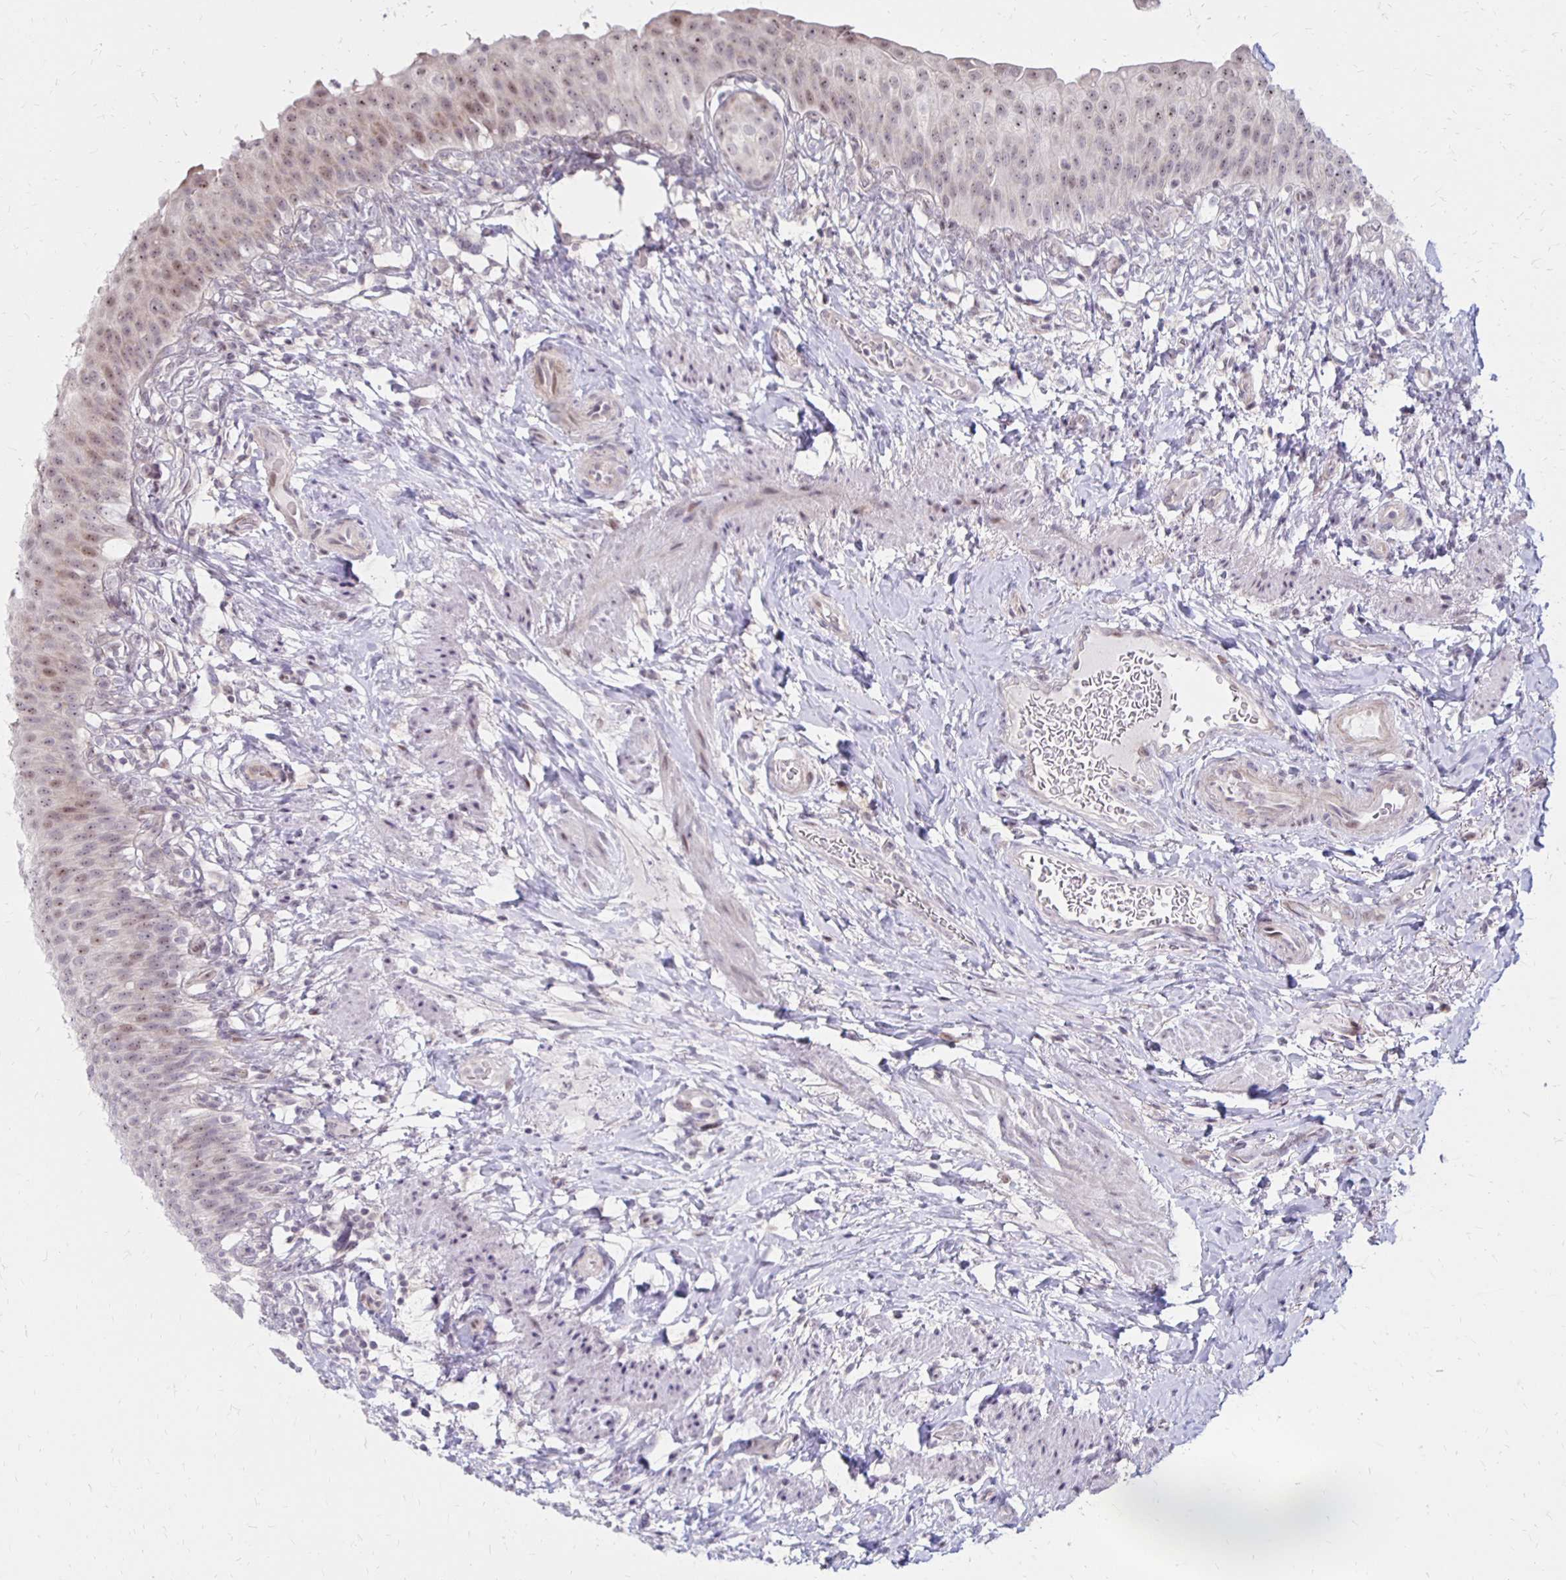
{"staining": {"intensity": "weak", "quantity": "25%-75%", "location": "nuclear"}, "tissue": "urinary bladder", "cell_type": "Urothelial cells", "image_type": "normal", "snomed": [{"axis": "morphology", "description": "Normal tissue, NOS"}, {"axis": "topography", "description": "Urinary bladder"}, {"axis": "topography", "description": "Peripheral nerve tissue"}], "caption": "Urinary bladder was stained to show a protein in brown. There is low levels of weak nuclear staining in approximately 25%-75% of urothelial cells. Using DAB (brown) and hematoxylin (blue) stains, captured at high magnification using brightfield microscopy.", "gene": "DAGLA", "patient": {"sex": "female", "age": 60}}